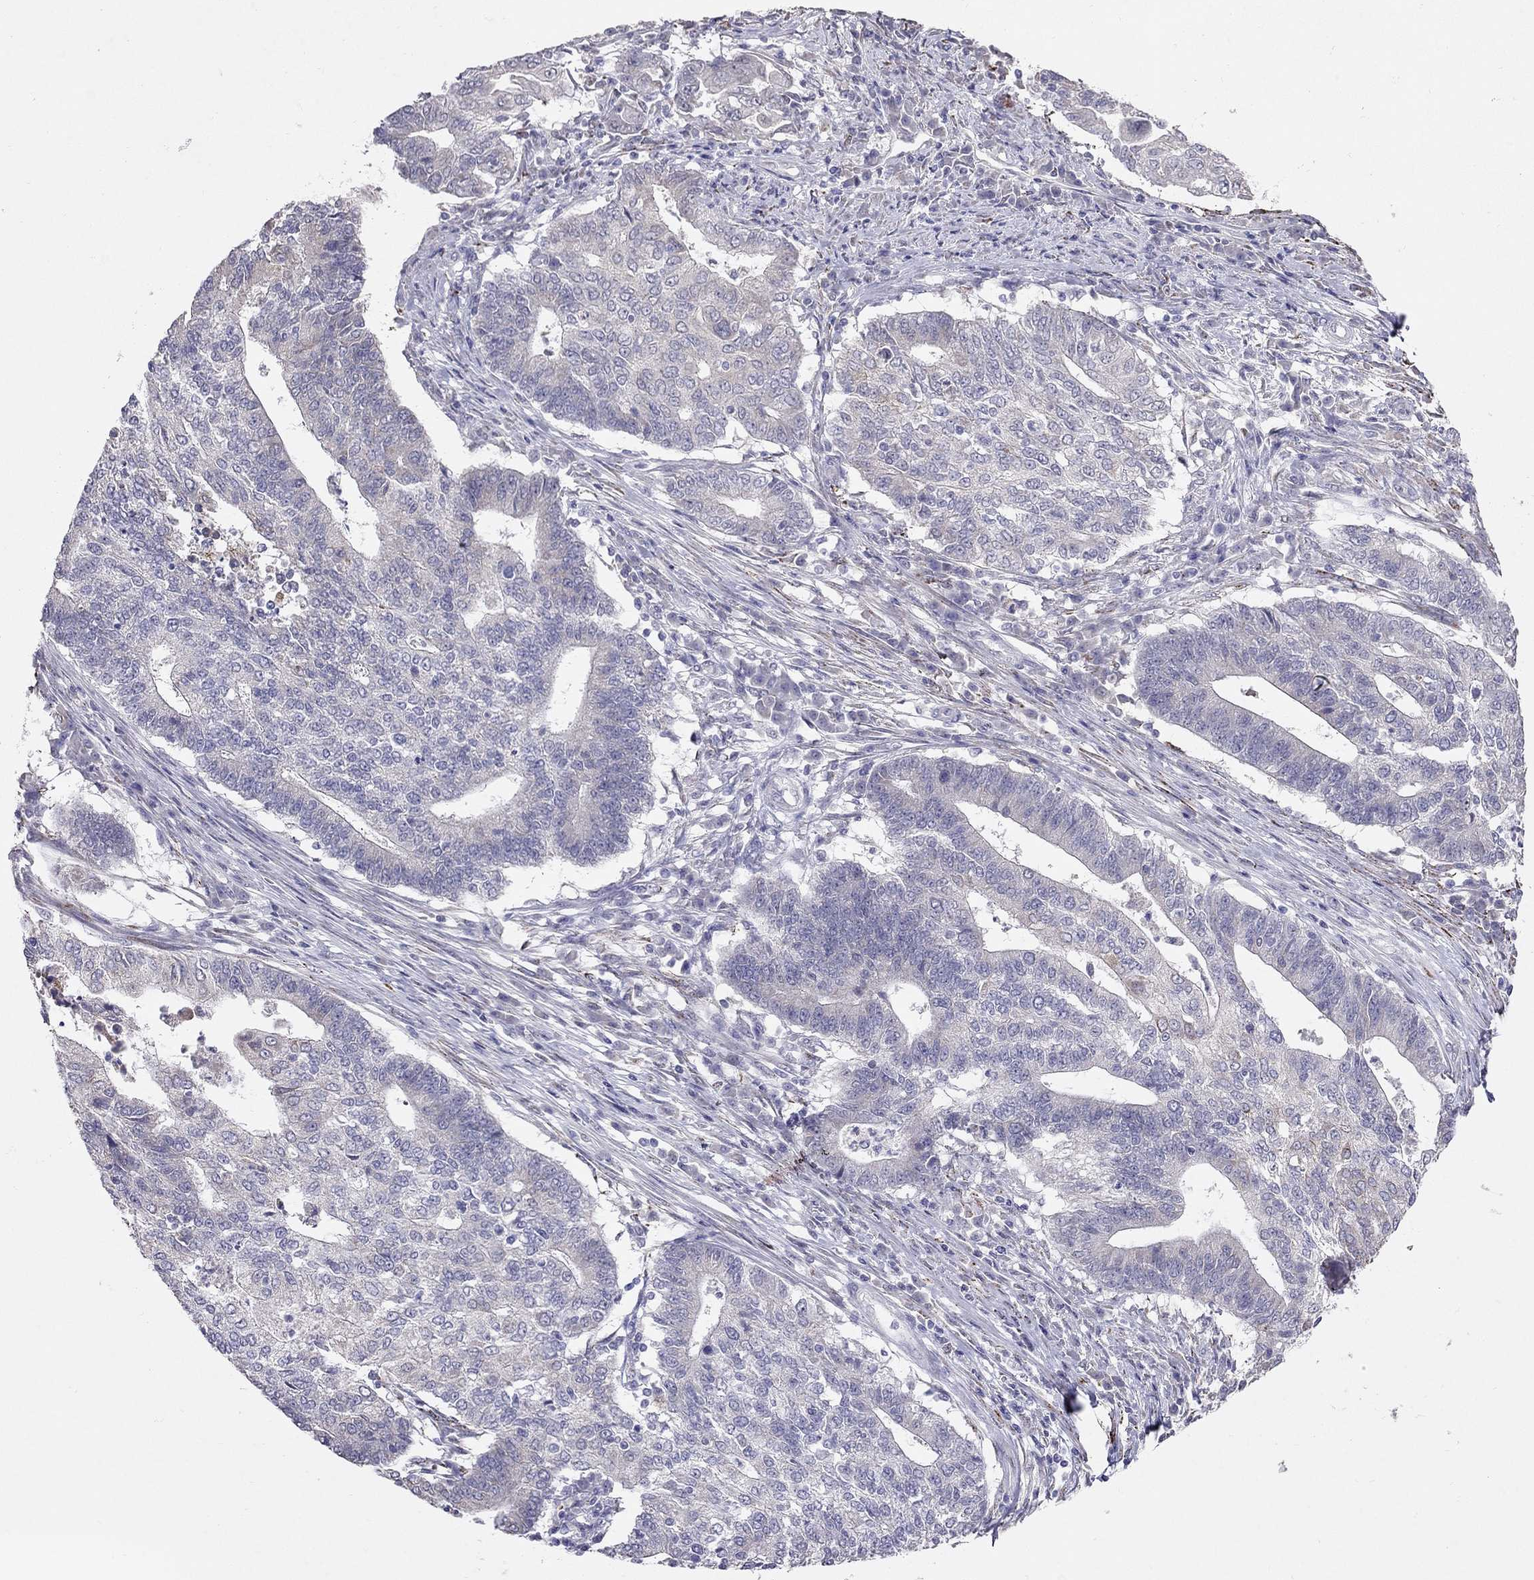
{"staining": {"intensity": "negative", "quantity": "none", "location": "none"}, "tissue": "endometrial cancer", "cell_type": "Tumor cells", "image_type": "cancer", "snomed": [{"axis": "morphology", "description": "Adenocarcinoma, NOS"}, {"axis": "topography", "description": "Uterus"}, {"axis": "topography", "description": "Endometrium"}], "caption": "DAB (3,3'-diaminobenzidine) immunohistochemical staining of adenocarcinoma (endometrial) shows no significant expression in tumor cells.", "gene": "MYO3B", "patient": {"sex": "female", "age": 54}}